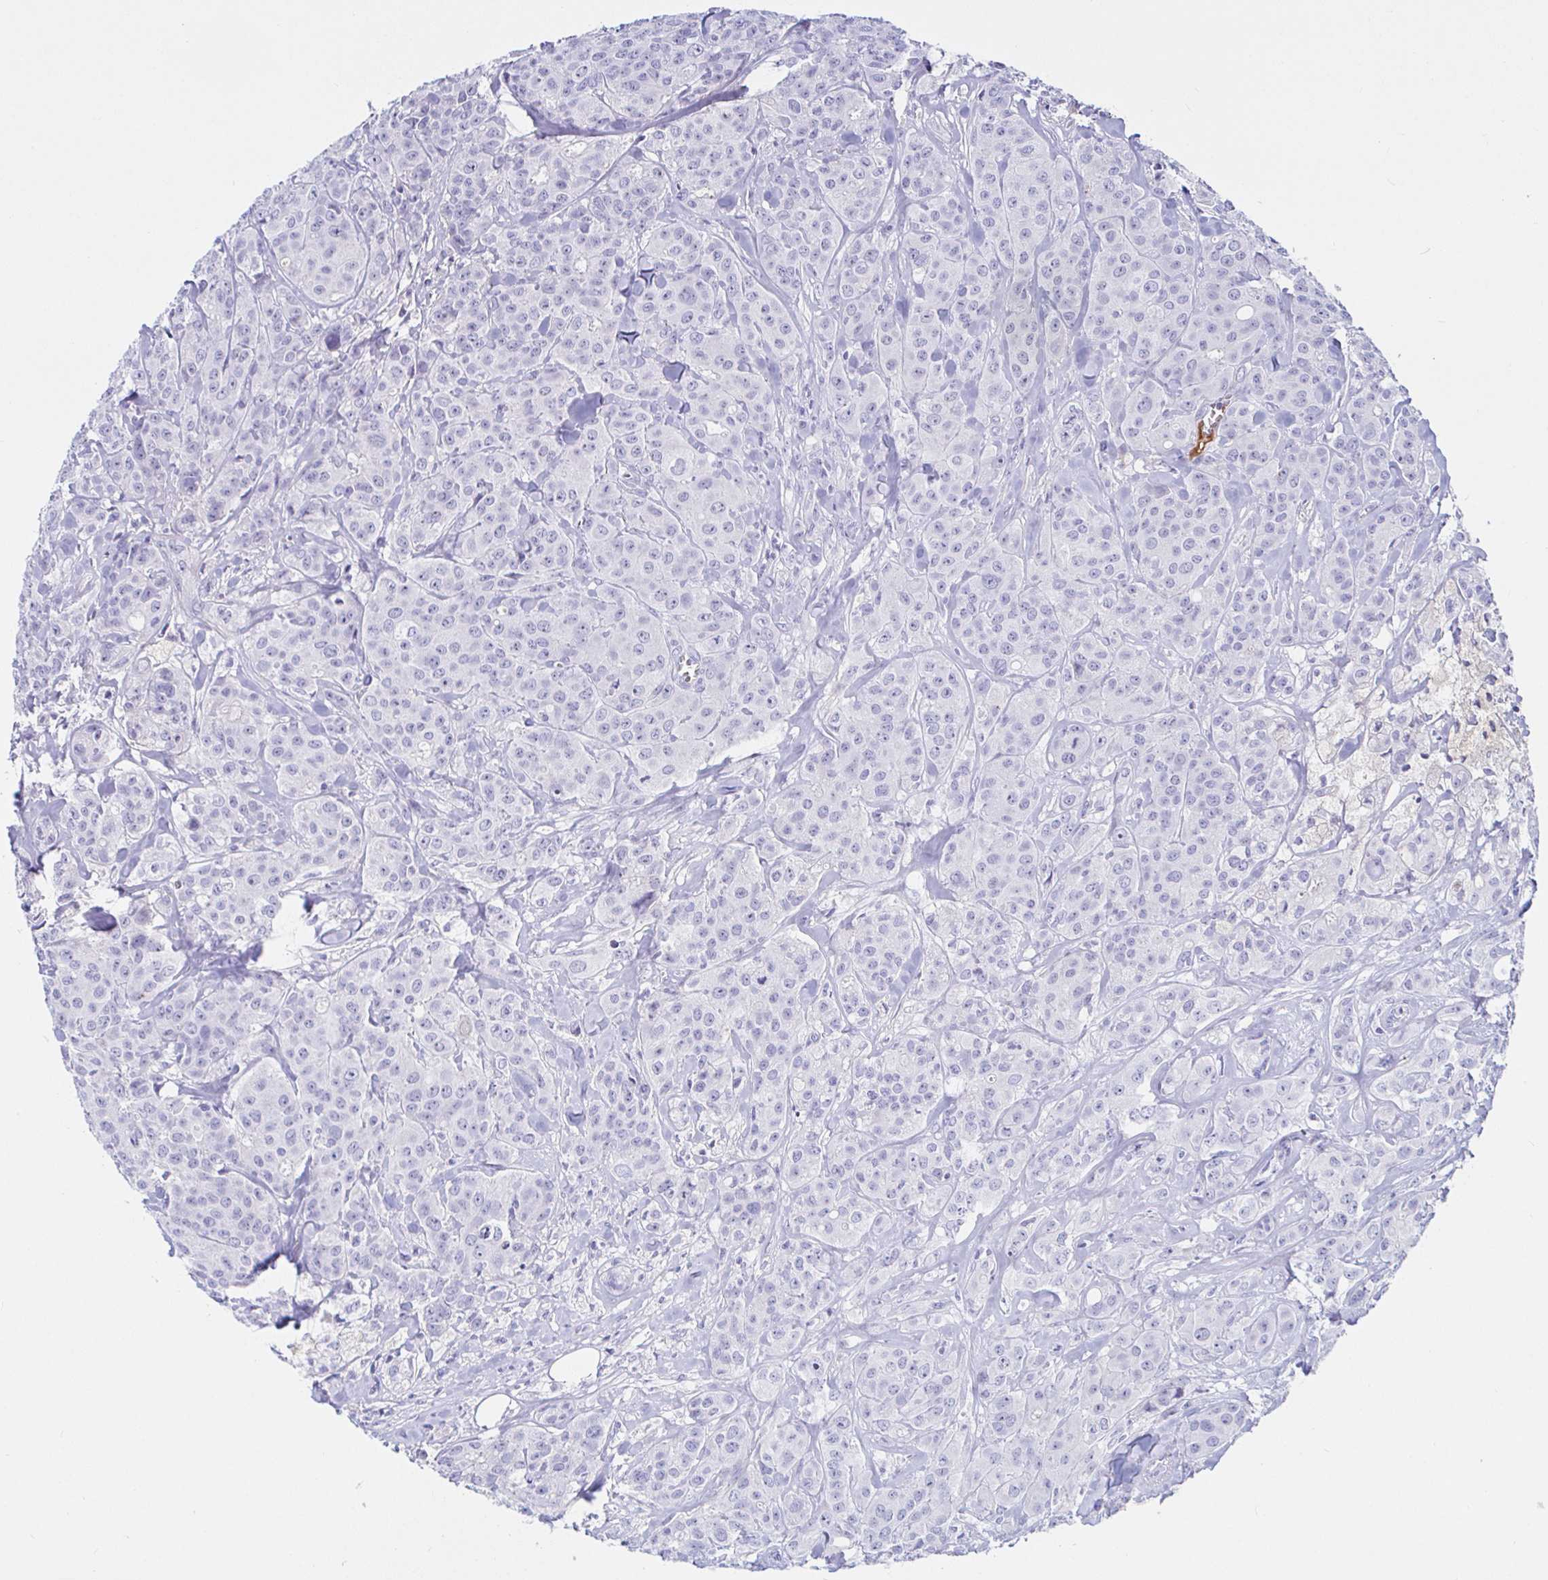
{"staining": {"intensity": "negative", "quantity": "none", "location": "none"}, "tissue": "breast cancer", "cell_type": "Tumor cells", "image_type": "cancer", "snomed": [{"axis": "morphology", "description": "Normal tissue, NOS"}, {"axis": "morphology", "description": "Duct carcinoma"}, {"axis": "topography", "description": "Breast"}], "caption": "Tumor cells are negative for brown protein staining in invasive ductal carcinoma (breast). (Immunohistochemistry, brightfield microscopy, high magnification).", "gene": "SAA4", "patient": {"sex": "female", "age": 43}}